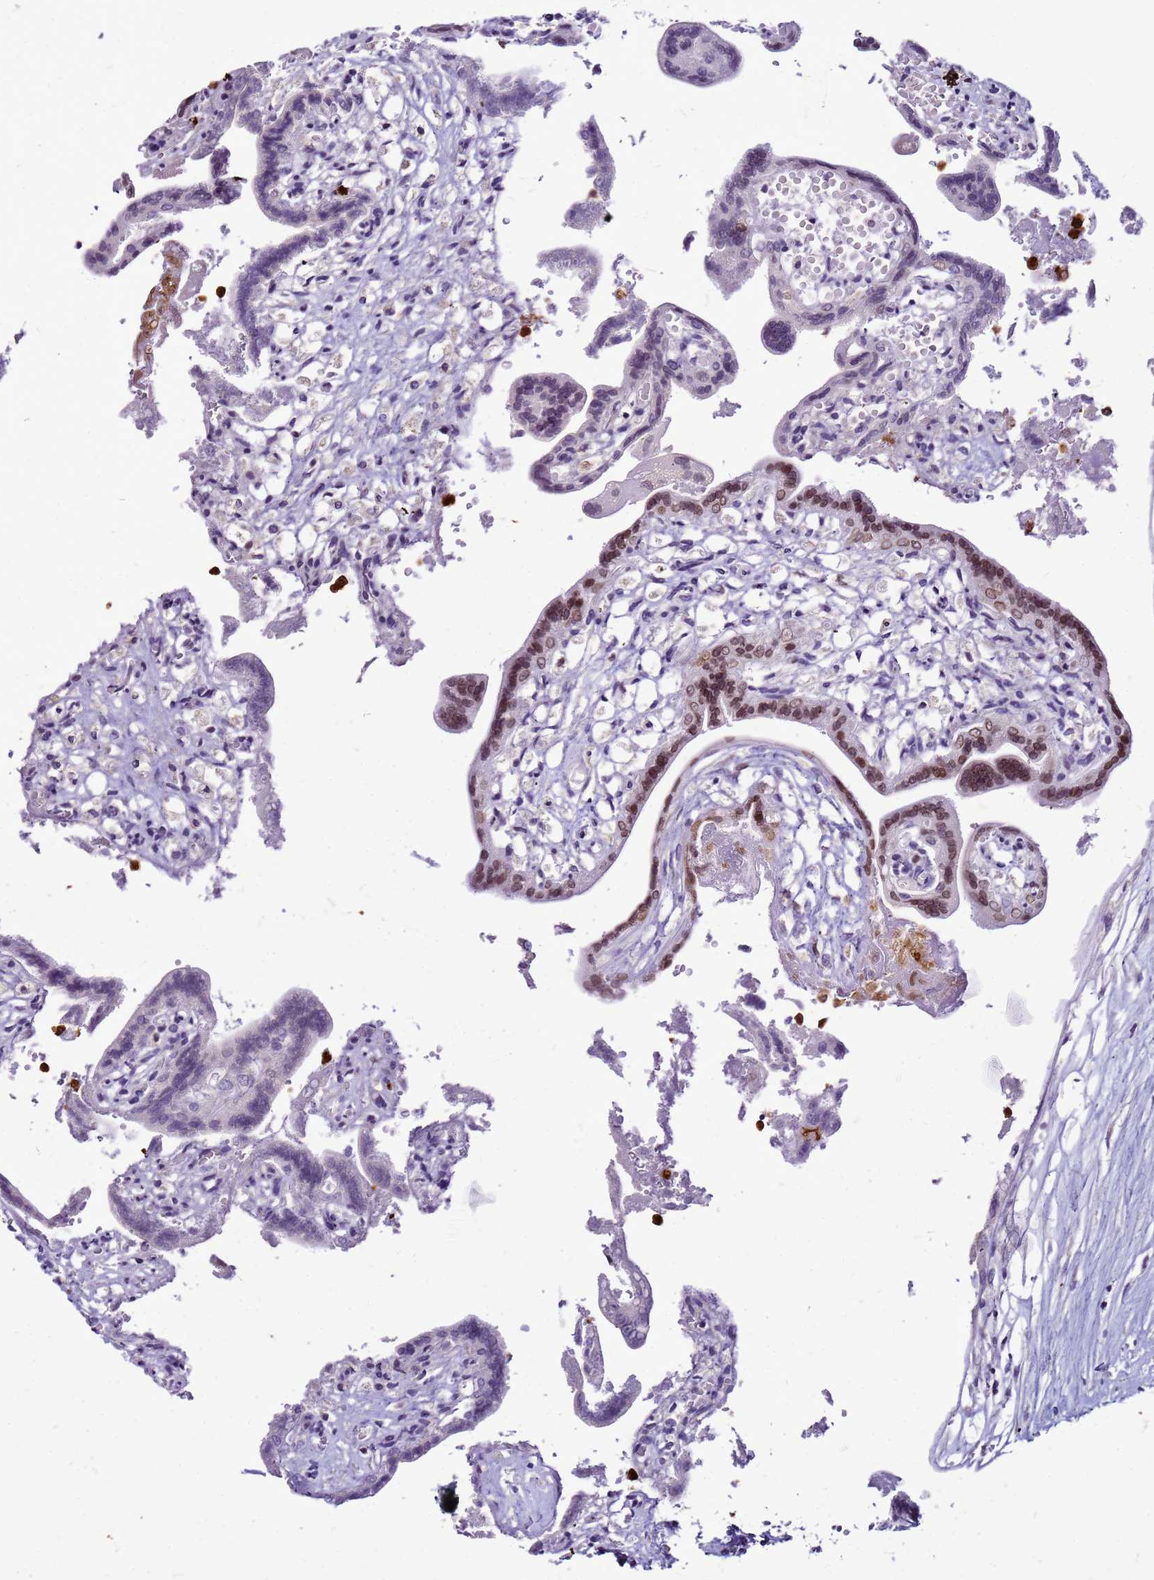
{"staining": {"intensity": "moderate", "quantity": "<25%", "location": "nuclear"}, "tissue": "placenta", "cell_type": "Trophoblastic cells", "image_type": "normal", "snomed": [{"axis": "morphology", "description": "Normal tissue, NOS"}, {"axis": "topography", "description": "Placenta"}], "caption": "Protein expression analysis of benign placenta displays moderate nuclear staining in about <25% of trophoblastic cells. Nuclei are stained in blue.", "gene": "VPS4B", "patient": {"sex": "female", "age": 37}}